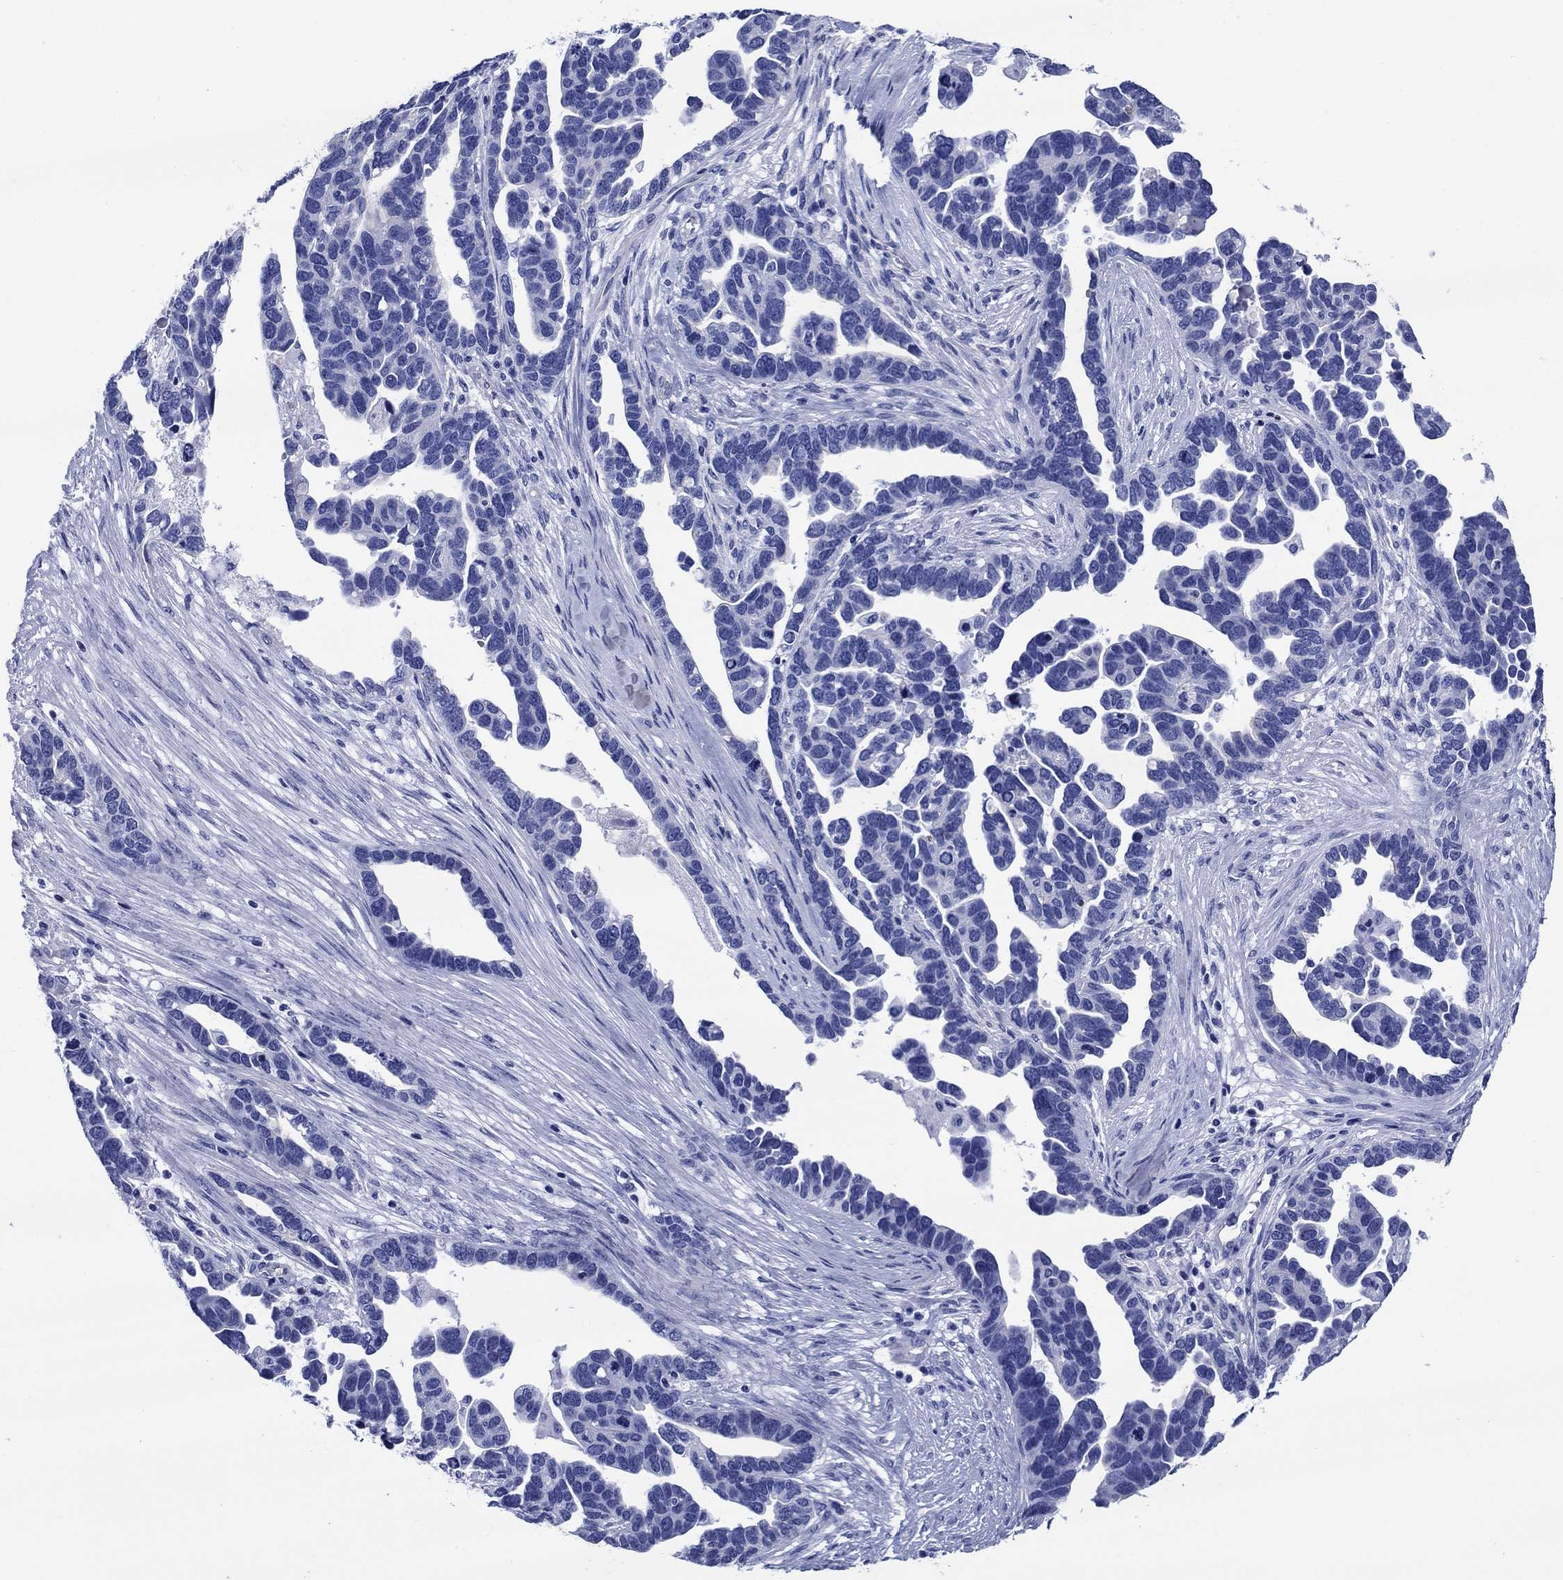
{"staining": {"intensity": "negative", "quantity": "none", "location": "none"}, "tissue": "ovarian cancer", "cell_type": "Tumor cells", "image_type": "cancer", "snomed": [{"axis": "morphology", "description": "Cystadenocarcinoma, serous, NOS"}, {"axis": "topography", "description": "Ovary"}], "caption": "The micrograph demonstrates no significant positivity in tumor cells of serous cystadenocarcinoma (ovarian).", "gene": "SLC1A2", "patient": {"sex": "female", "age": 54}}